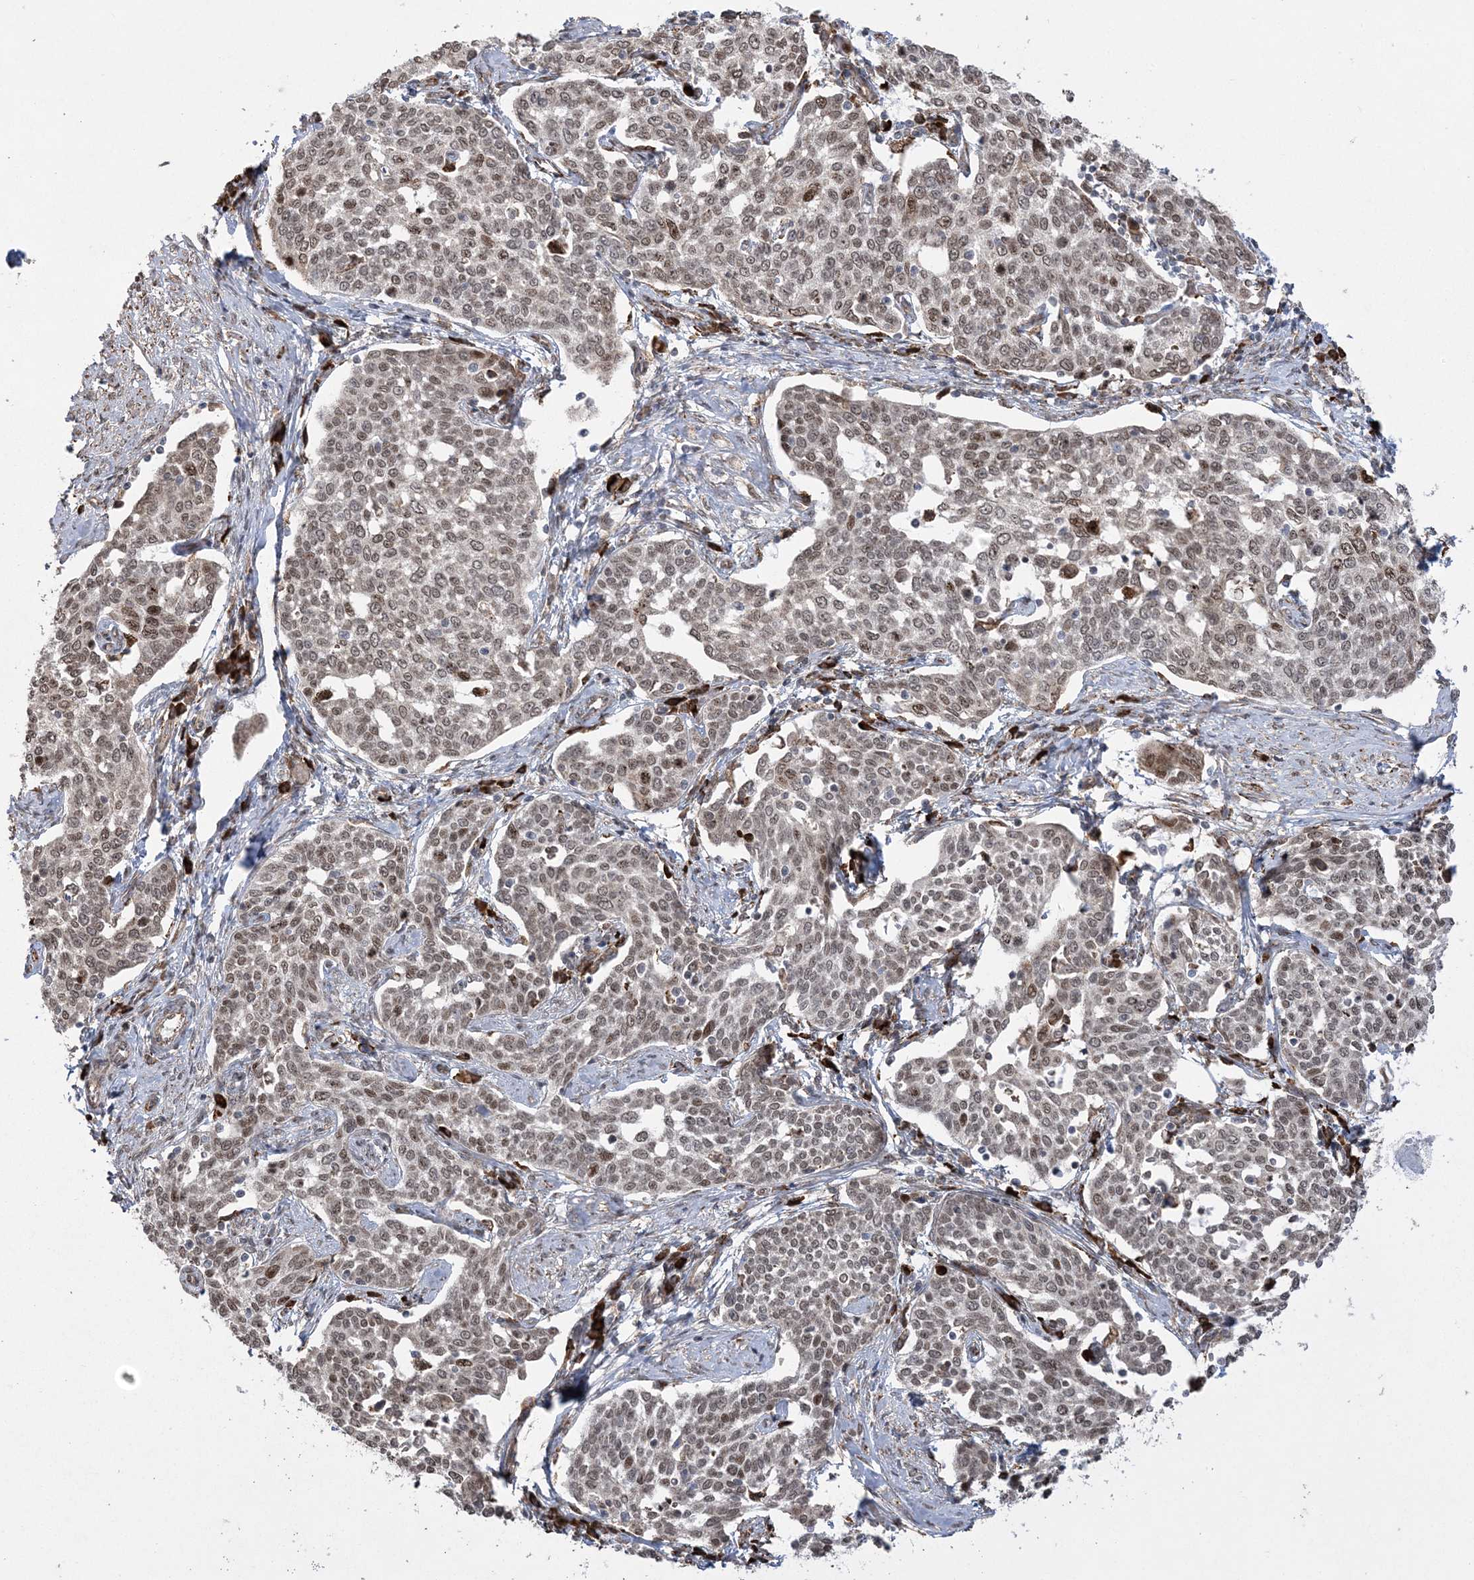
{"staining": {"intensity": "moderate", "quantity": ">75%", "location": "nuclear"}, "tissue": "cervical cancer", "cell_type": "Tumor cells", "image_type": "cancer", "snomed": [{"axis": "morphology", "description": "Squamous cell carcinoma, NOS"}, {"axis": "topography", "description": "Cervix"}], "caption": "Tumor cells show moderate nuclear expression in about >75% of cells in cervical cancer. The protein of interest is stained brown, and the nuclei are stained in blue (DAB (3,3'-diaminobenzidine) IHC with brightfield microscopy, high magnification).", "gene": "EFCAB12", "patient": {"sex": "female", "age": 34}}